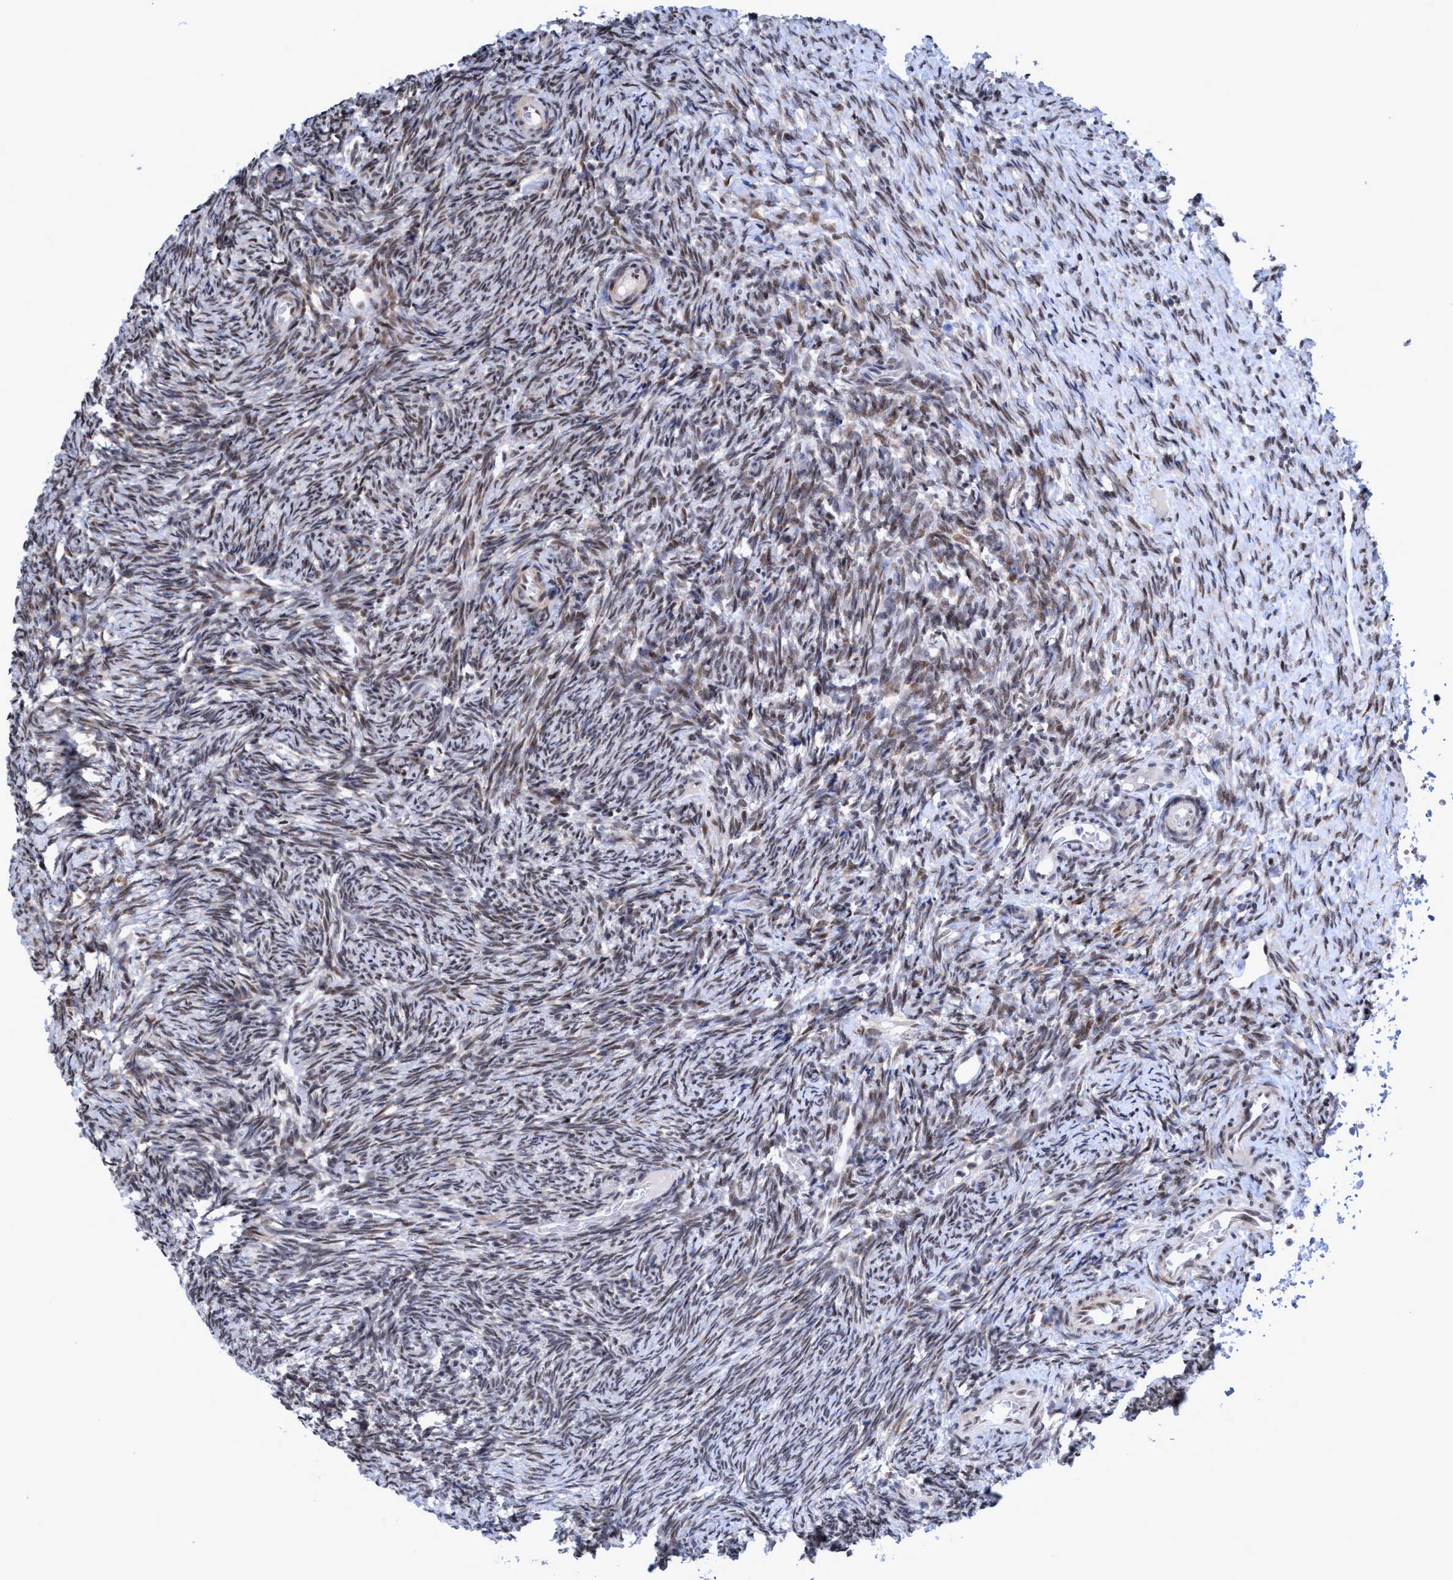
{"staining": {"intensity": "strong", "quantity": ">75%", "location": "cytoplasmic/membranous,nuclear"}, "tissue": "ovary", "cell_type": "Follicle cells", "image_type": "normal", "snomed": [{"axis": "morphology", "description": "Normal tissue, NOS"}, {"axis": "topography", "description": "Ovary"}], "caption": "Immunohistochemical staining of normal ovary demonstrates strong cytoplasmic/membranous,nuclear protein positivity in about >75% of follicle cells.", "gene": "GLT6D1", "patient": {"sex": "female", "age": 41}}